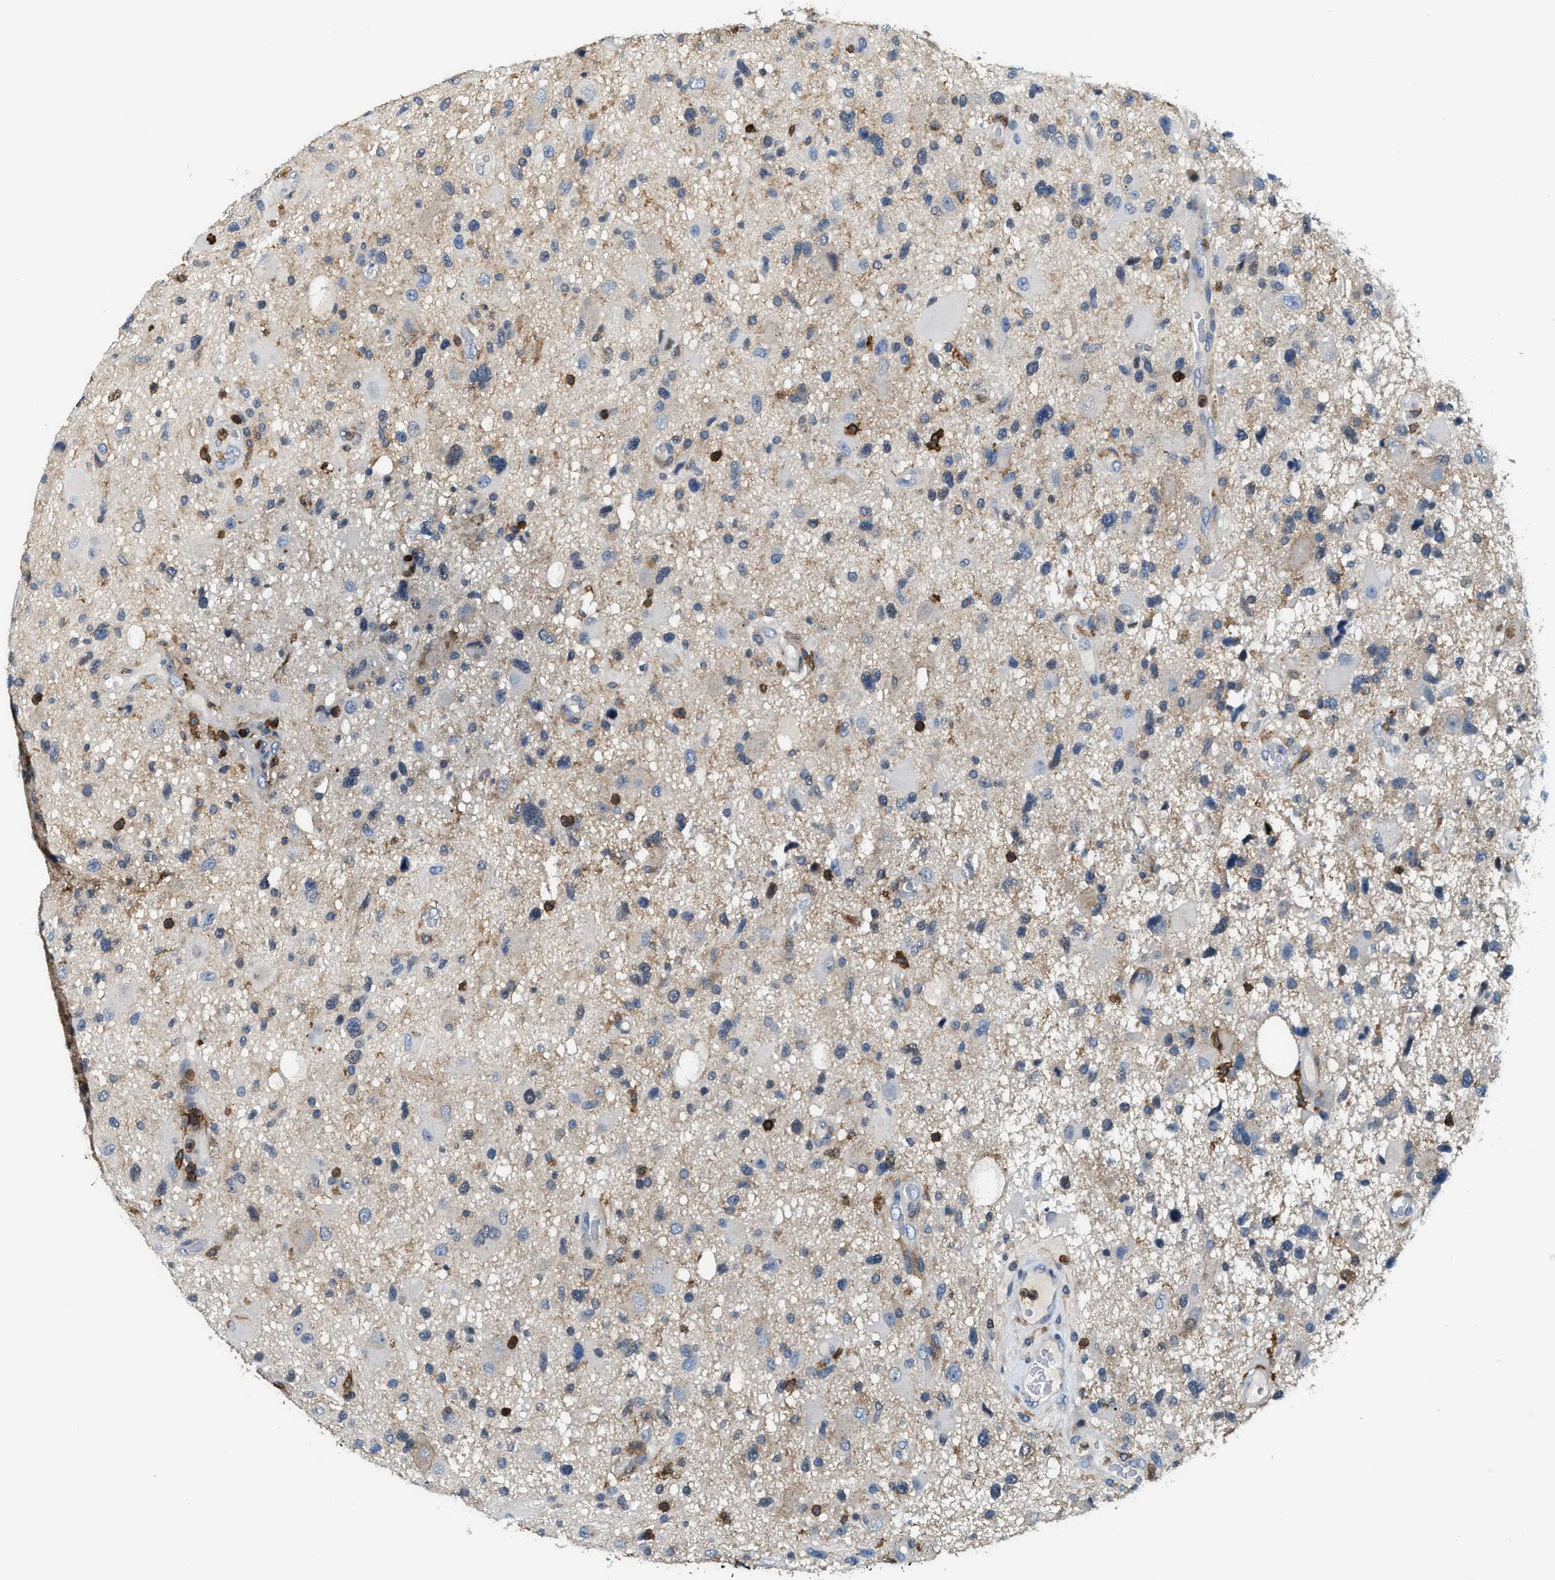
{"staining": {"intensity": "negative", "quantity": "none", "location": "none"}, "tissue": "glioma", "cell_type": "Tumor cells", "image_type": "cancer", "snomed": [{"axis": "morphology", "description": "Glioma, malignant, High grade"}, {"axis": "topography", "description": "Brain"}], "caption": "DAB immunohistochemical staining of glioma shows no significant expression in tumor cells.", "gene": "MYO1G", "patient": {"sex": "male", "age": 33}}